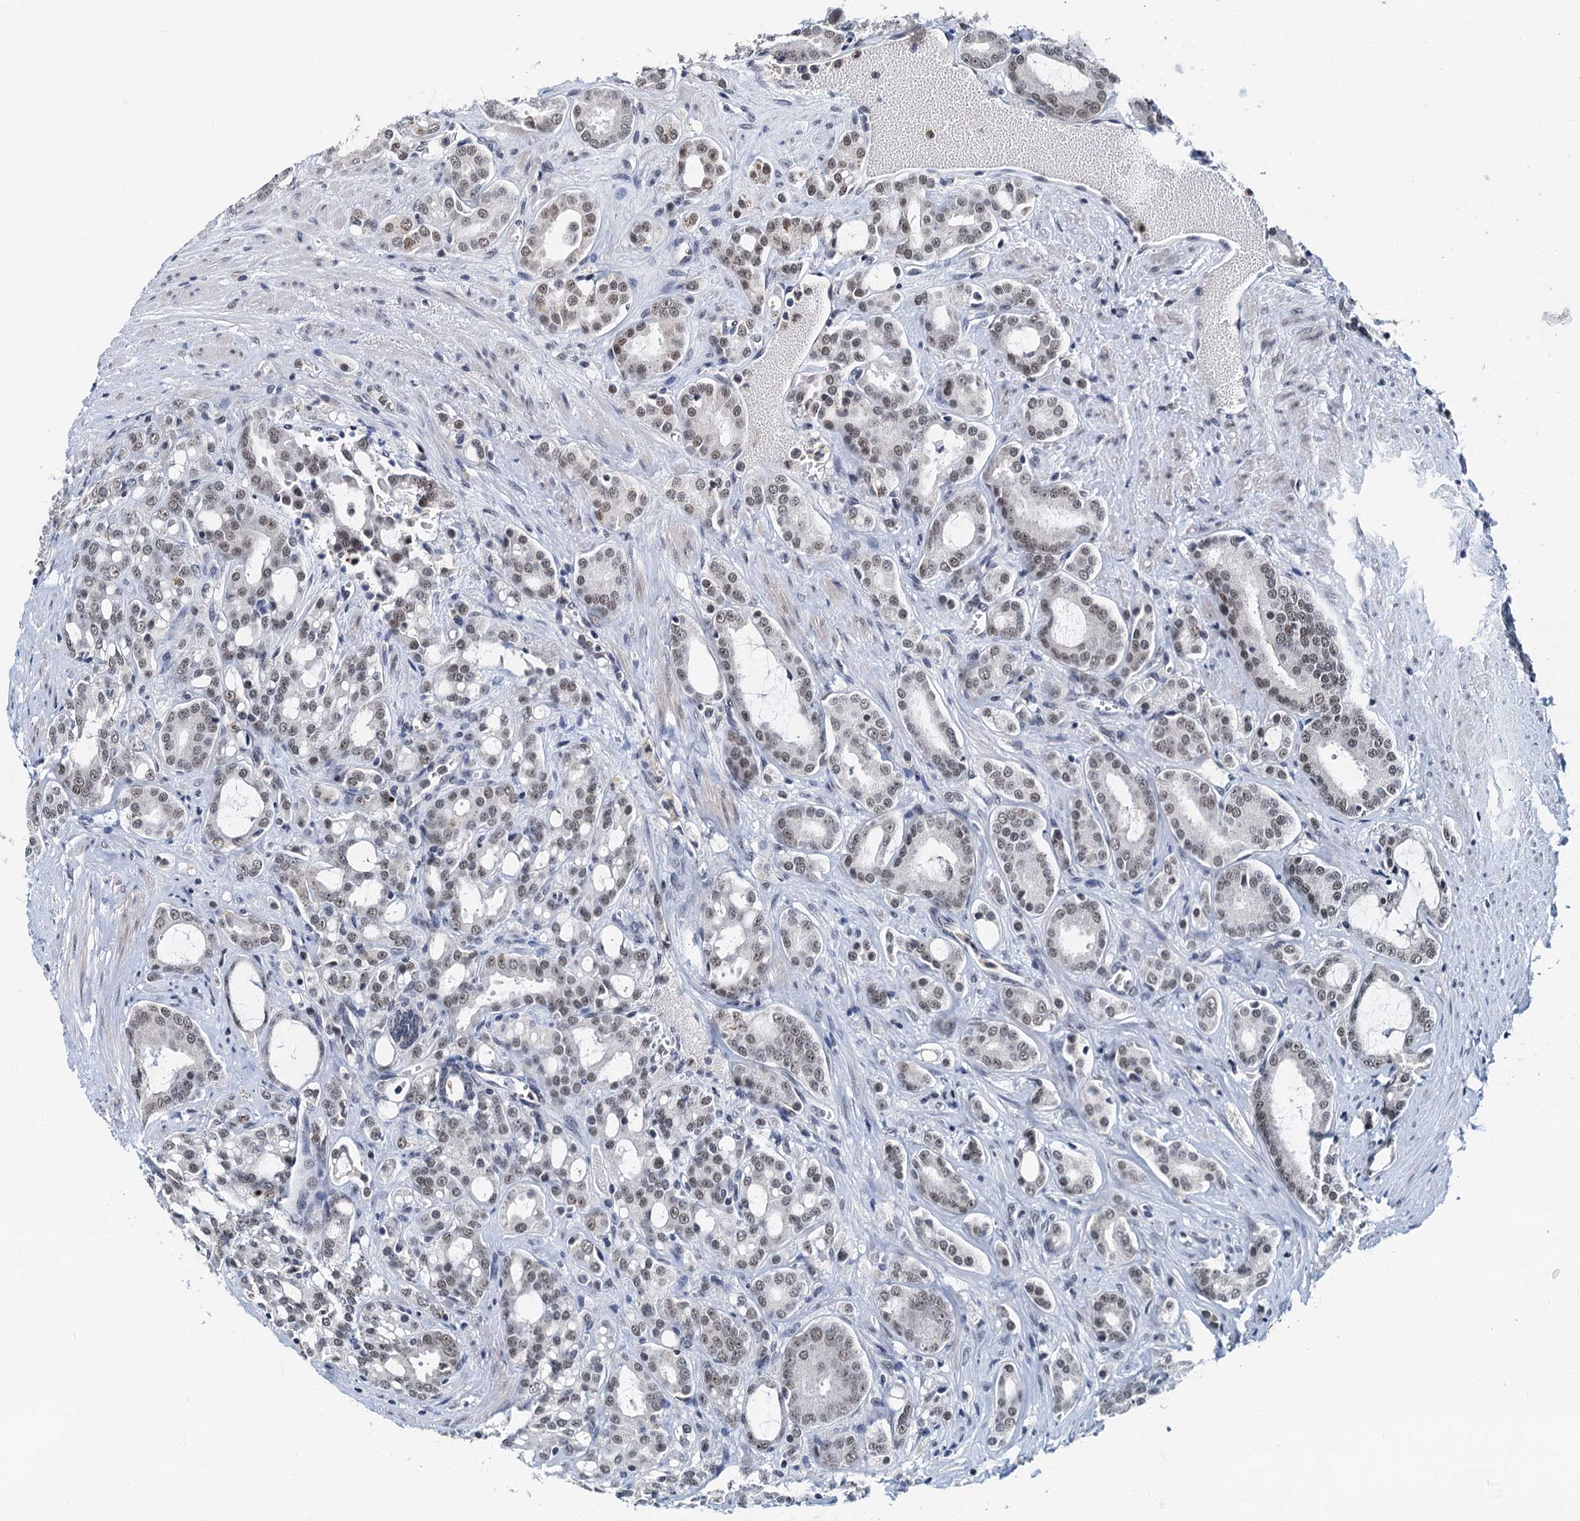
{"staining": {"intensity": "weak", "quantity": ">75%", "location": "nuclear"}, "tissue": "prostate cancer", "cell_type": "Tumor cells", "image_type": "cancer", "snomed": [{"axis": "morphology", "description": "Adenocarcinoma, High grade"}, {"axis": "topography", "description": "Prostate"}], "caption": "Human prostate cancer (adenocarcinoma (high-grade)) stained with a brown dye reveals weak nuclear positive expression in about >75% of tumor cells.", "gene": "SNRPD1", "patient": {"sex": "male", "age": 72}}